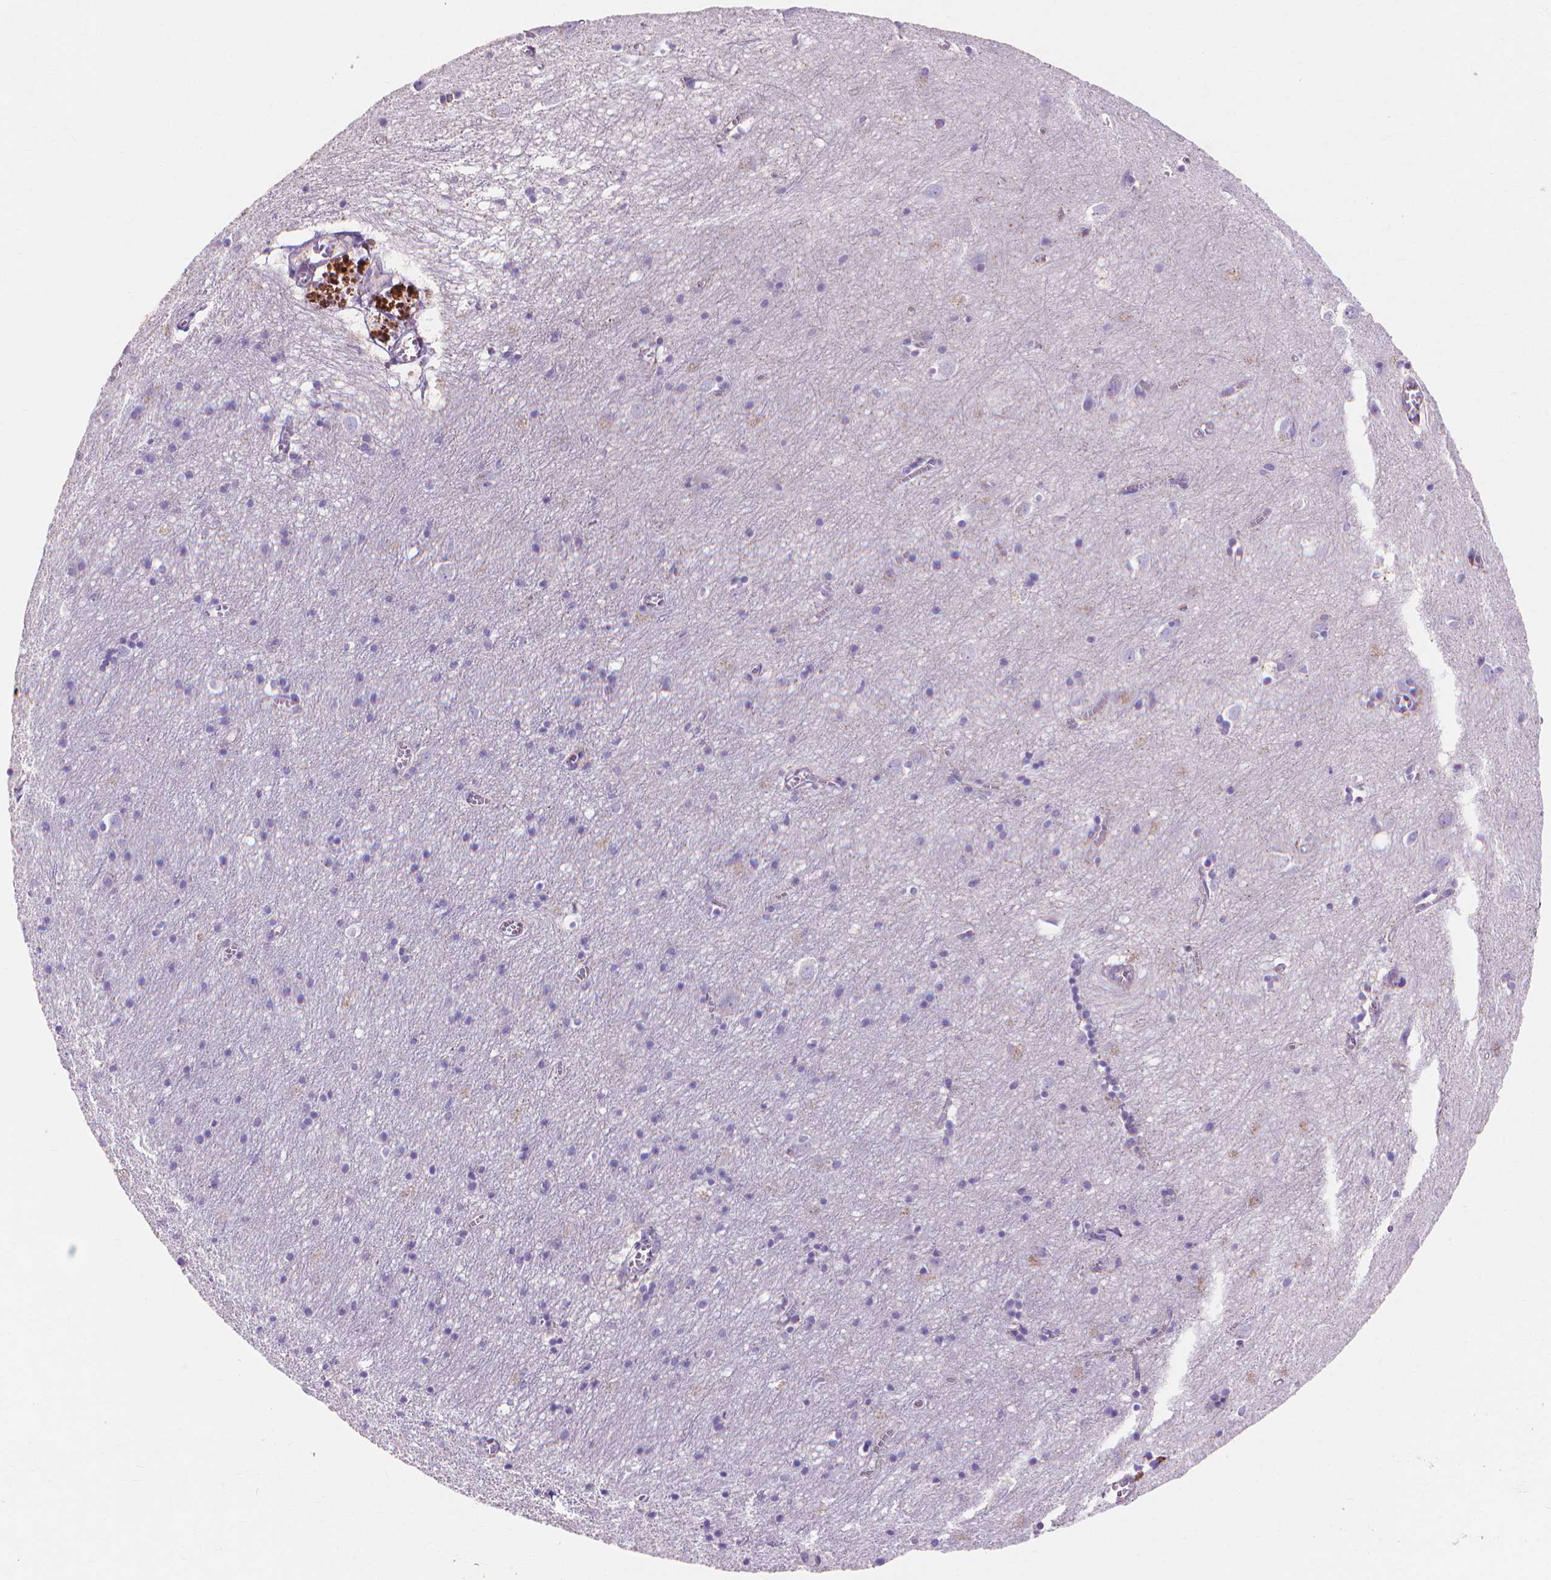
{"staining": {"intensity": "negative", "quantity": "none", "location": "none"}, "tissue": "cerebral cortex", "cell_type": "Endothelial cells", "image_type": "normal", "snomed": [{"axis": "morphology", "description": "Normal tissue, NOS"}, {"axis": "topography", "description": "Cerebral cortex"}], "caption": "IHC photomicrograph of normal cerebral cortex: cerebral cortex stained with DAB reveals no significant protein staining in endothelial cells.", "gene": "MBLAC1", "patient": {"sex": "male", "age": 70}}